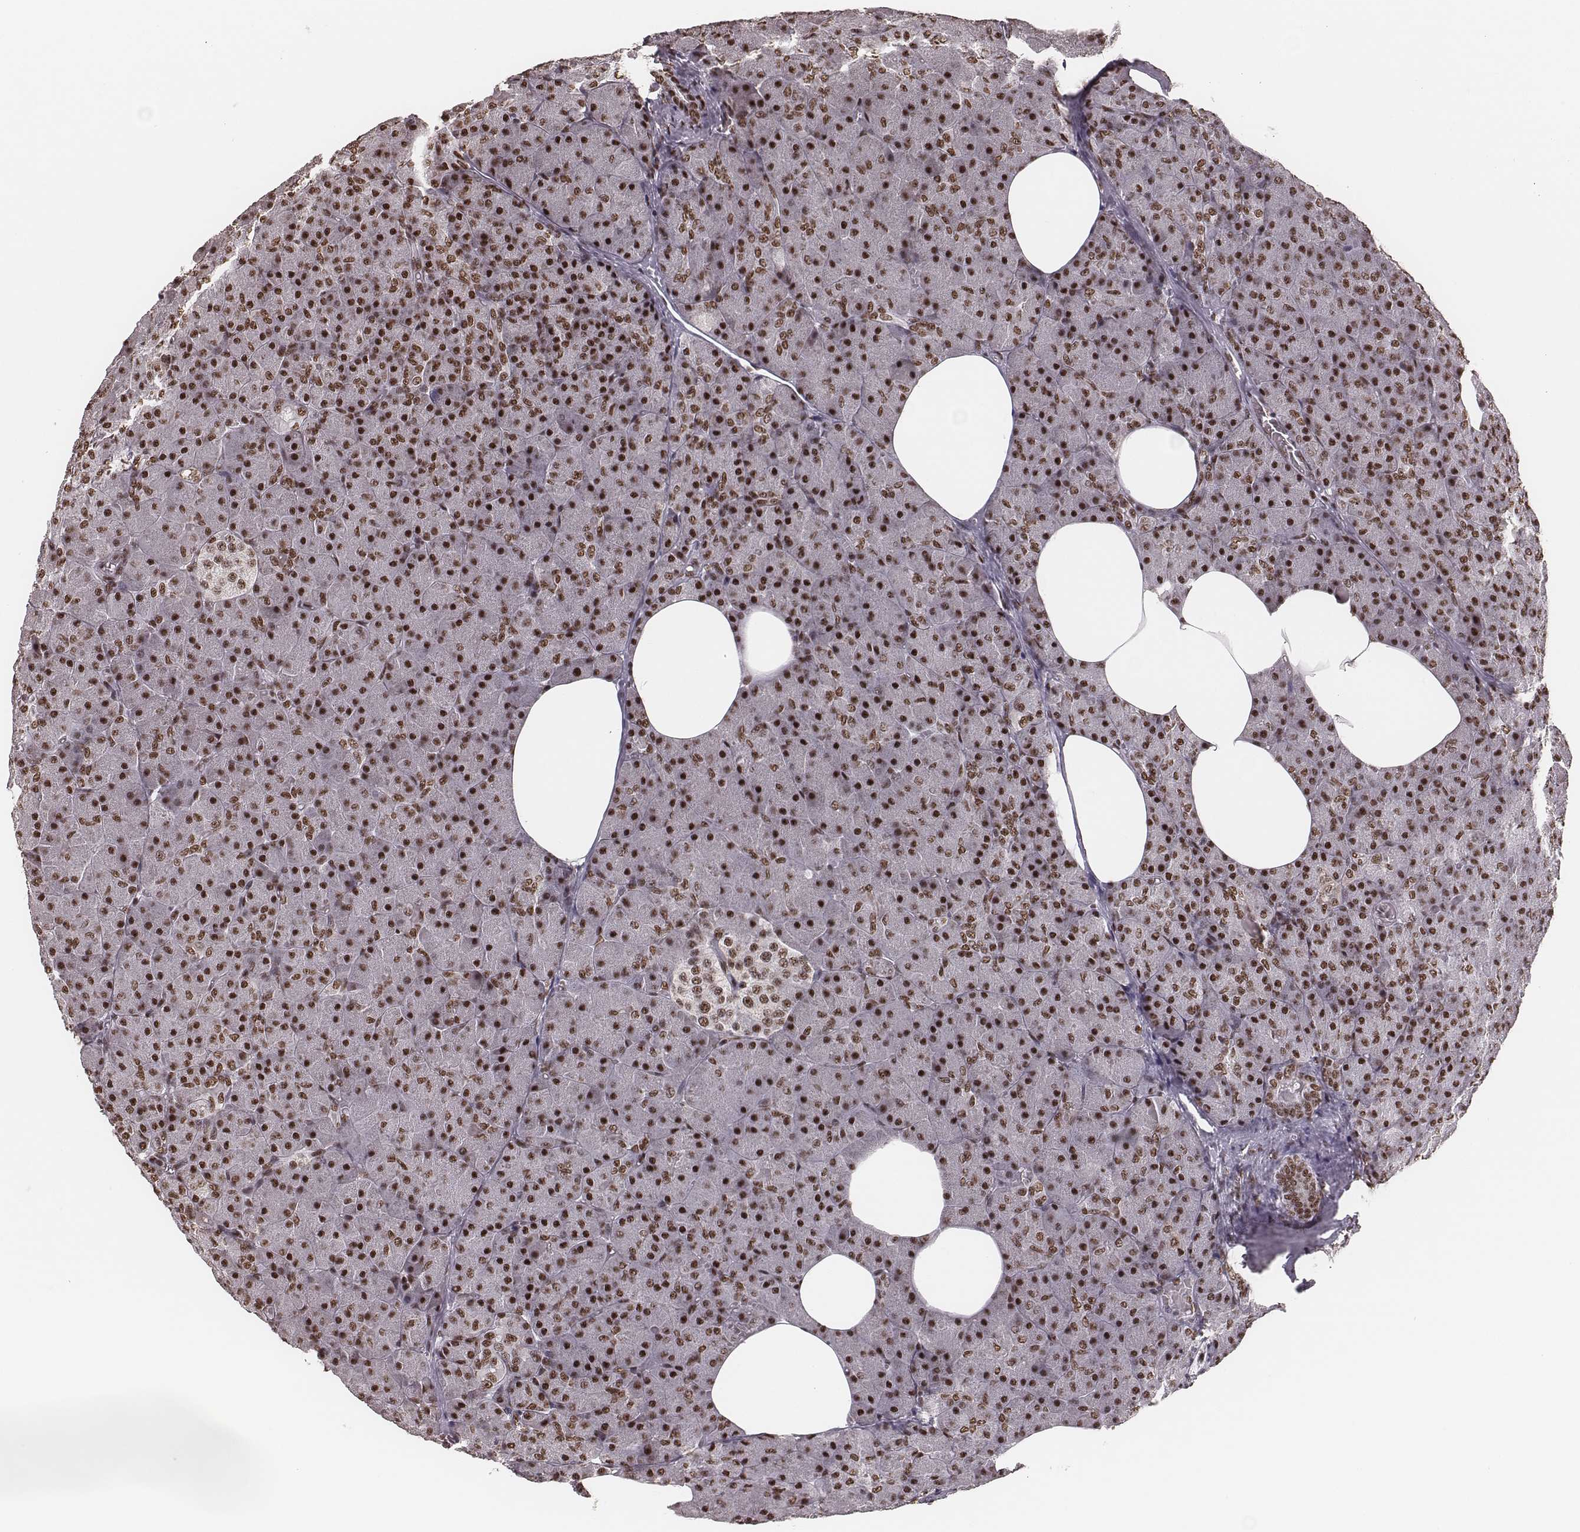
{"staining": {"intensity": "strong", "quantity": ">75%", "location": "nuclear"}, "tissue": "pancreas", "cell_type": "Exocrine glandular cells", "image_type": "normal", "snomed": [{"axis": "morphology", "description": "Normal tissue, NOS"}, {"axis": "topography", "description": "Pancreas"}], "caption": "Human pancreas stained with a brown dye demonstrates strong nuclear positive expression in approximately >75% of exocrine glandular cells.", "gene": "LUC7L", "patient": {"sex": "female", "age": 45}}